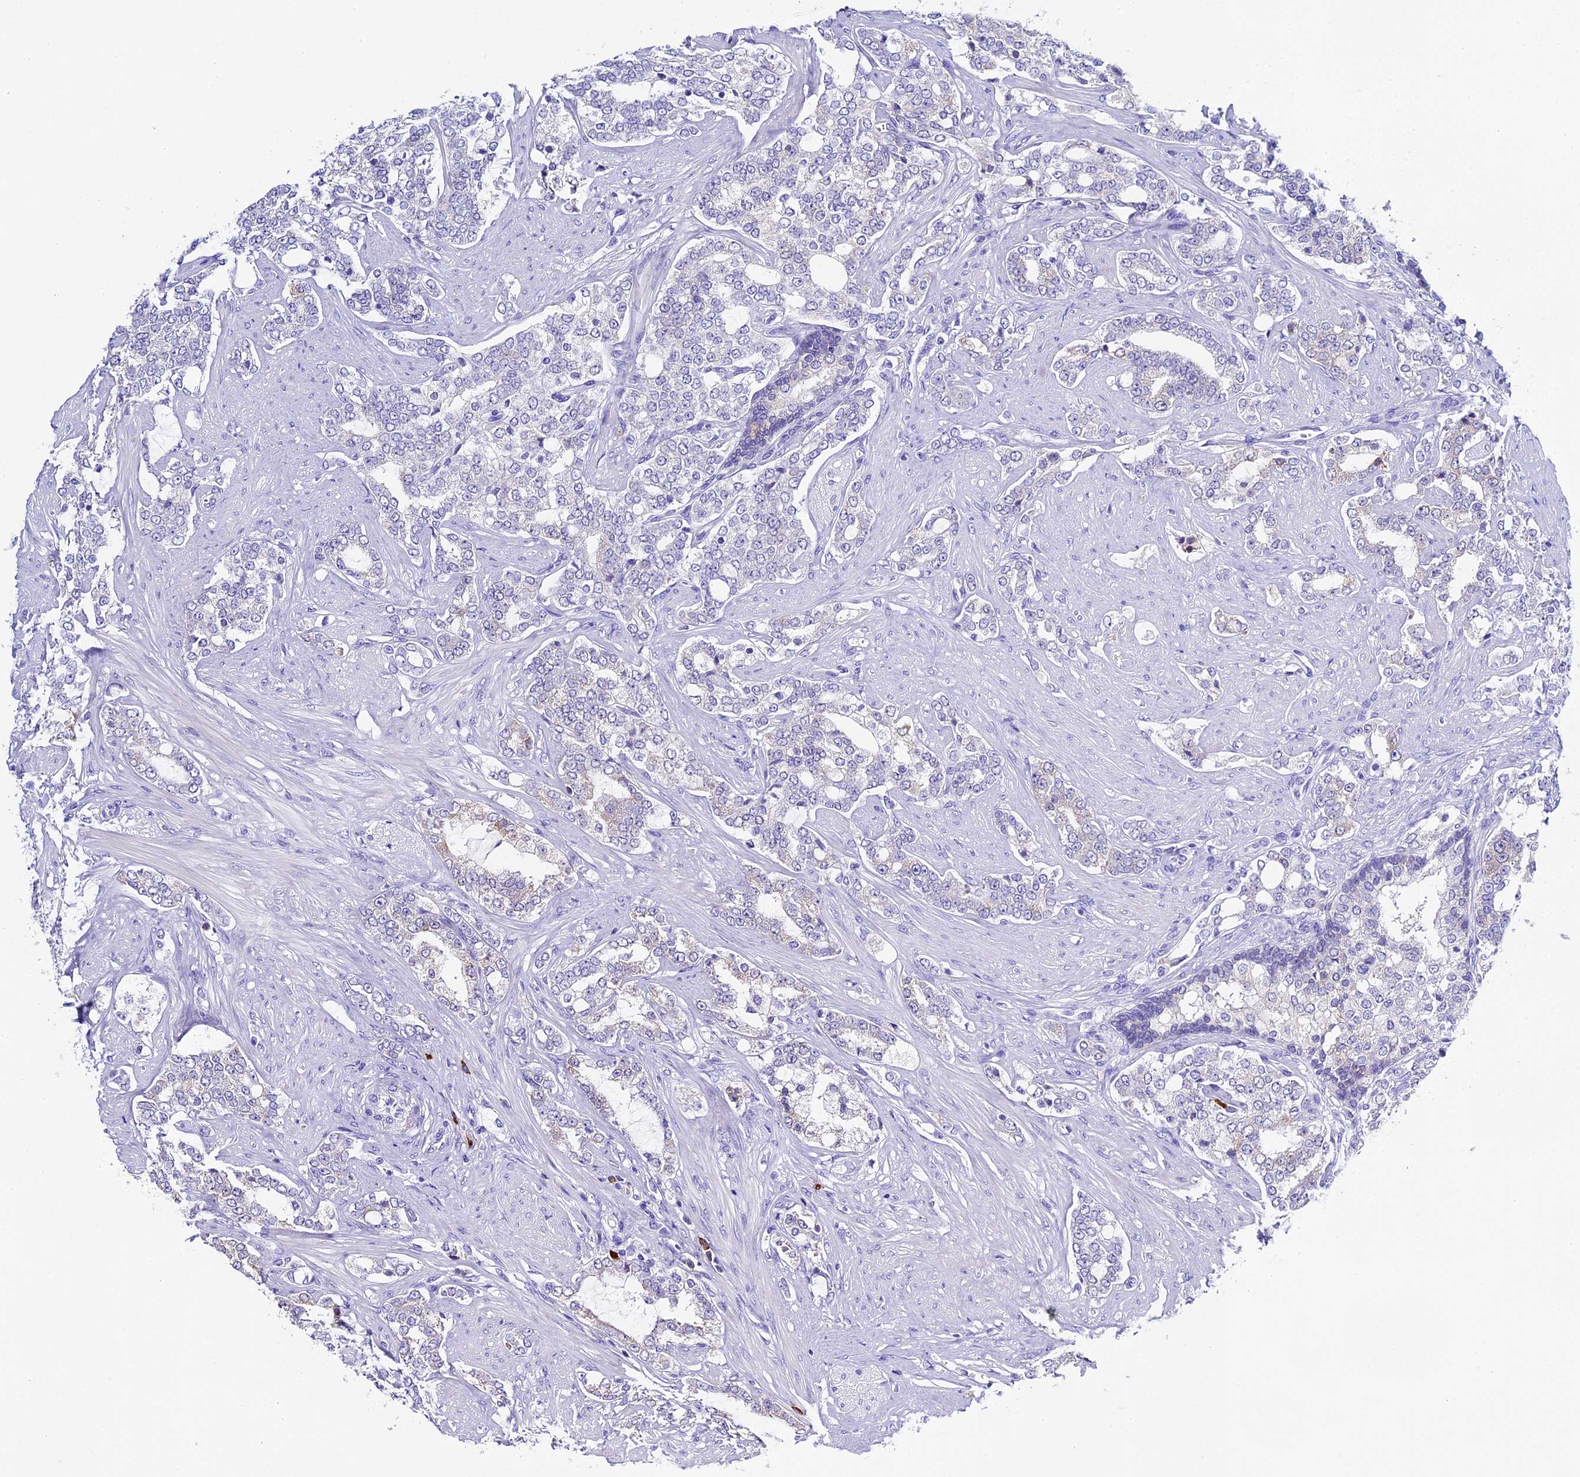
{"staining": {"intensity": "weak", "quantity": "<25%", "location": "cytoplasmic/membranous"}, "tissue": "prostate cancer", "cell_type": "Tumor cells", "image_type": "cancer", "snomed": [{"axis": "morphology", "description": "Adenocarcinoma, High grade"}, {"axis": "topography", "description": "Prostate"}], "caption": "Immunohistochemistry histopathology image of neoplastic tissue: high-grade adenocarcinoma (prostate) stained with DAB (3,3'-diaminobenzidine) displays no significant protein expression in tumor cells.", "gene": "FKBP11", "patient": {"sex": "male", "age": 64}}